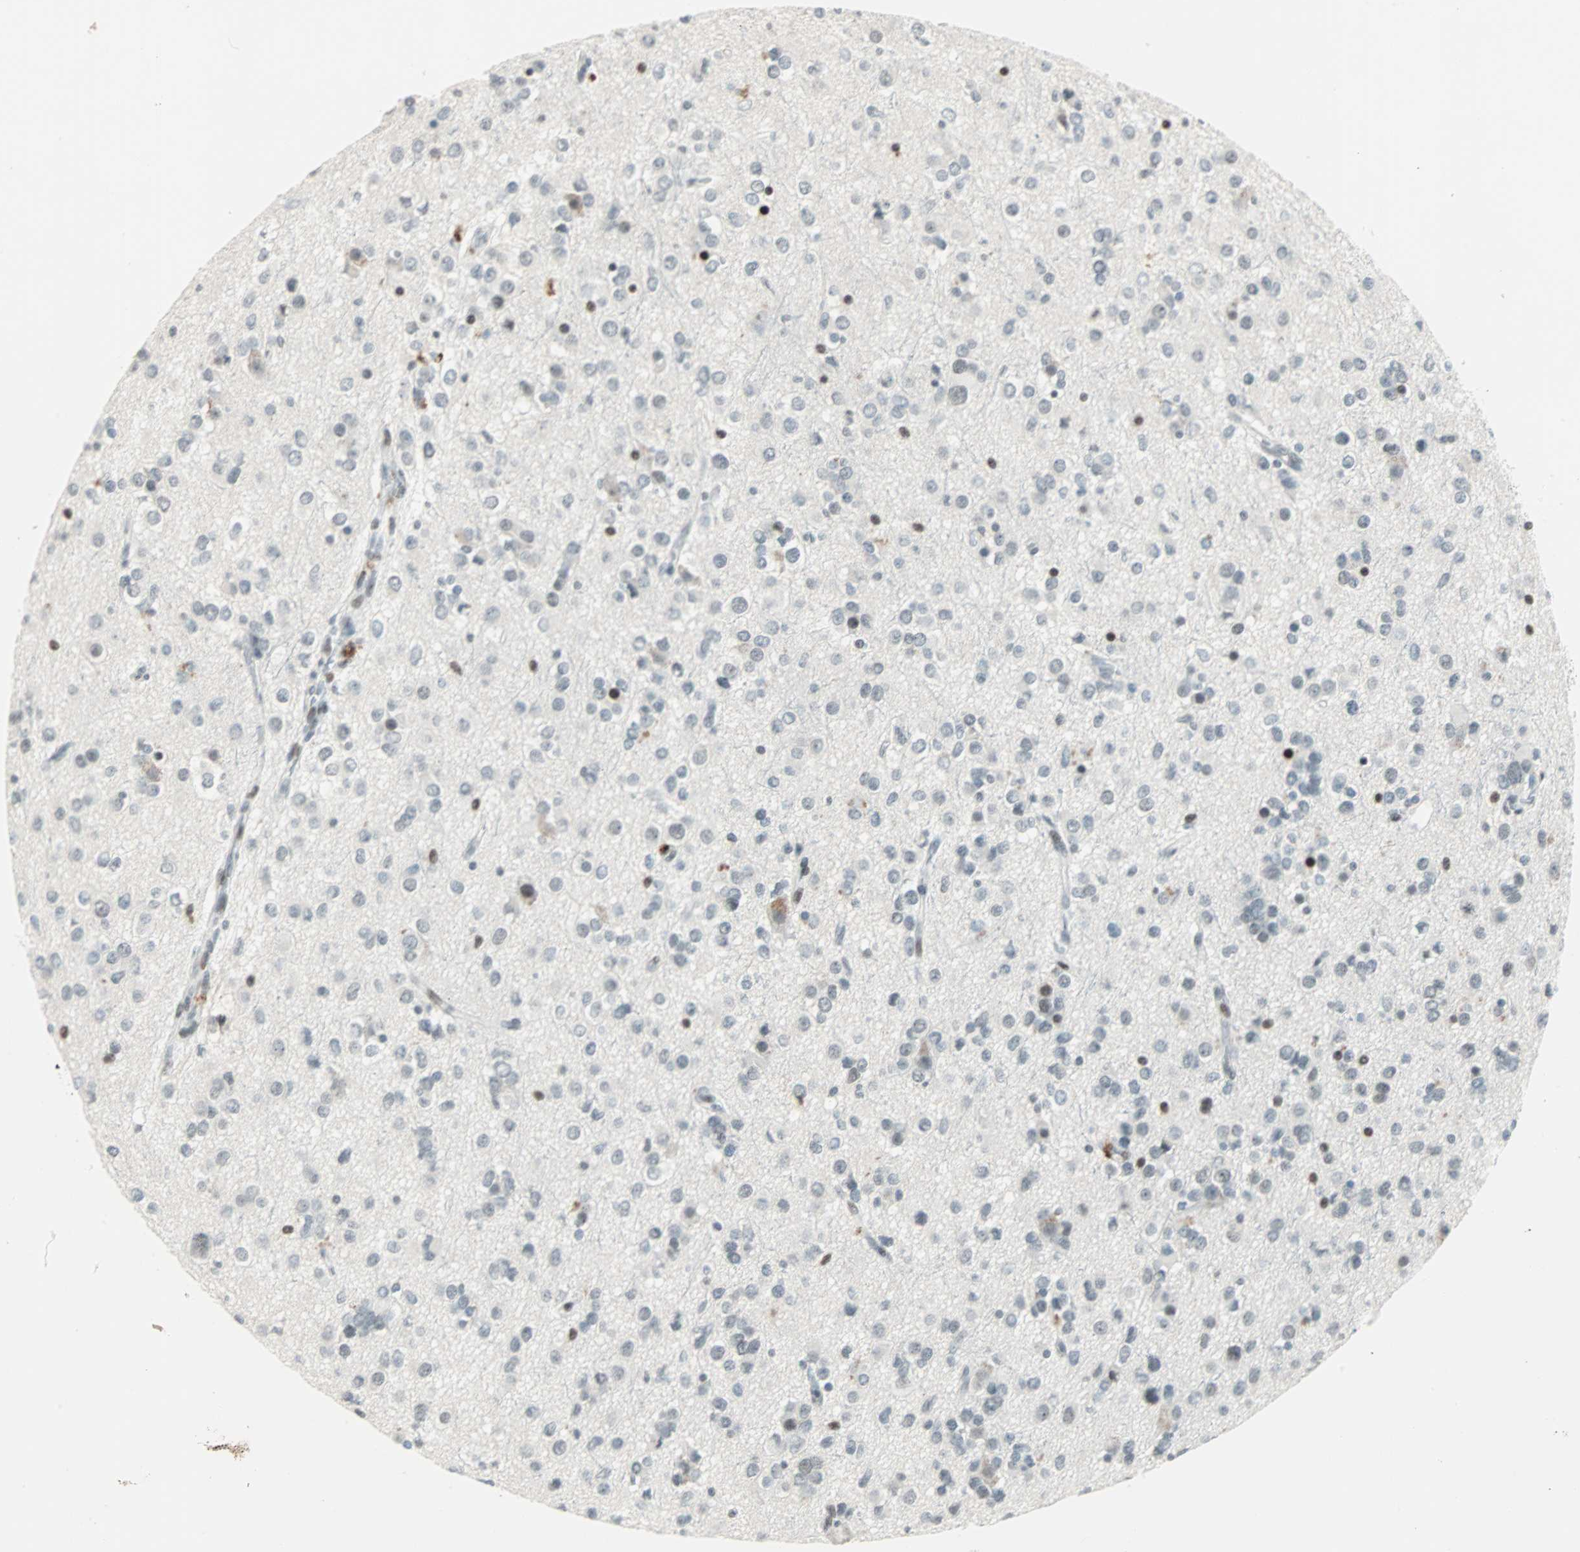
{"staining": {"intensity": "weak", "quantity": "<25%", "location": "nuclear"}, "tissue": "glioma", "cell_type": "Tumor cells", "image_type": "cancer", "snomed": [{"axis": "morphology", "description": "Glioma, malignant, Low grade"}, {"axis": "topography", "description": "Brain"}], "caption": "A photomicrograph of glioma stained for a protein demonstrates no brown staining in tumor cells. (Stains: DAB (3,3'-diaminobenzidine) immunohistochemistry (IHC) with hematoxylin counter stain, Microscopy: brightfield microscopy at high magnification).", "gene": "SIN3A", "patient": {"sex": "male", "age": 42}}